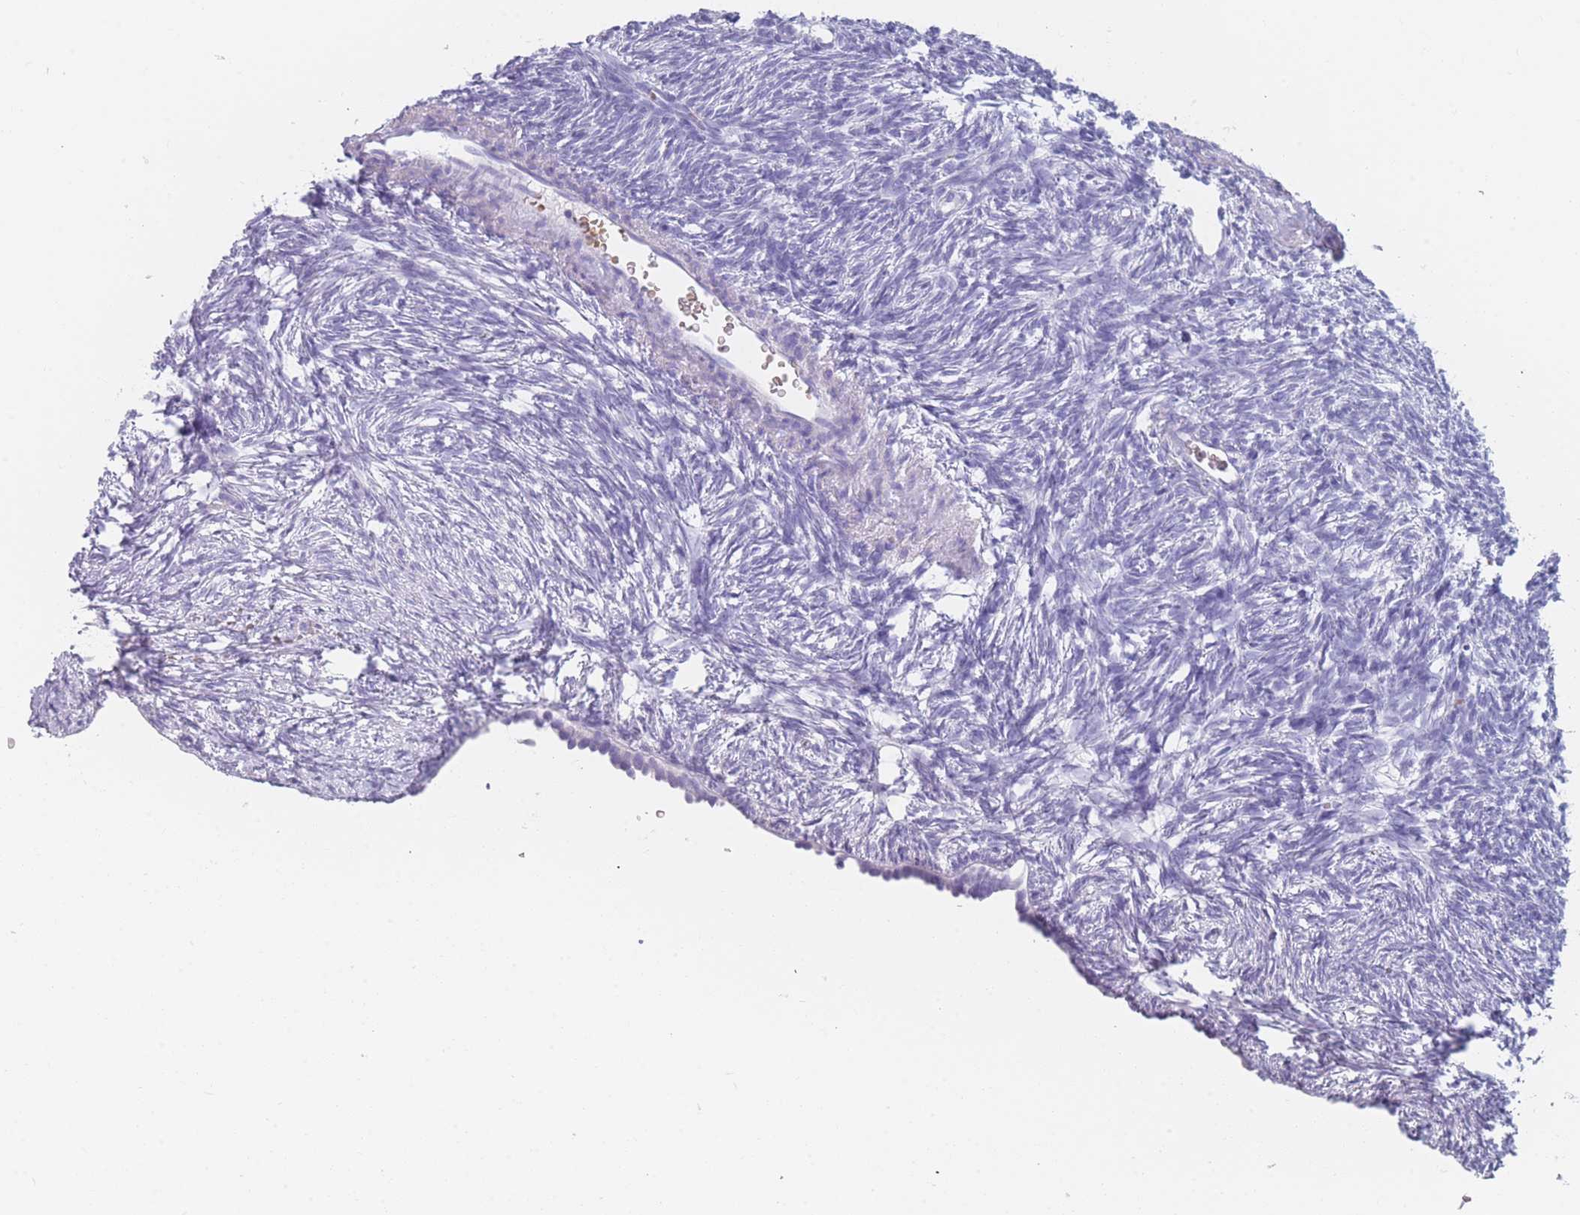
{"staining": {"intensity": "negative", "quantity": "none", "location": "none"}, "tissue": "ovary", "cell_type": "Ovarian stroma cells", "image_type": "normal", "snomed": [{"axis": "morphology", "description": "Normal tissue, NOS"}, {"axis": "topography", "description": "Ovary"}], "caption": "Immunohistochemical staining of benign ovary shows no significant expression in ovarian stroma cells.", "gene": "OR5D16", "patient": {"sex": "female", "age": 51}}